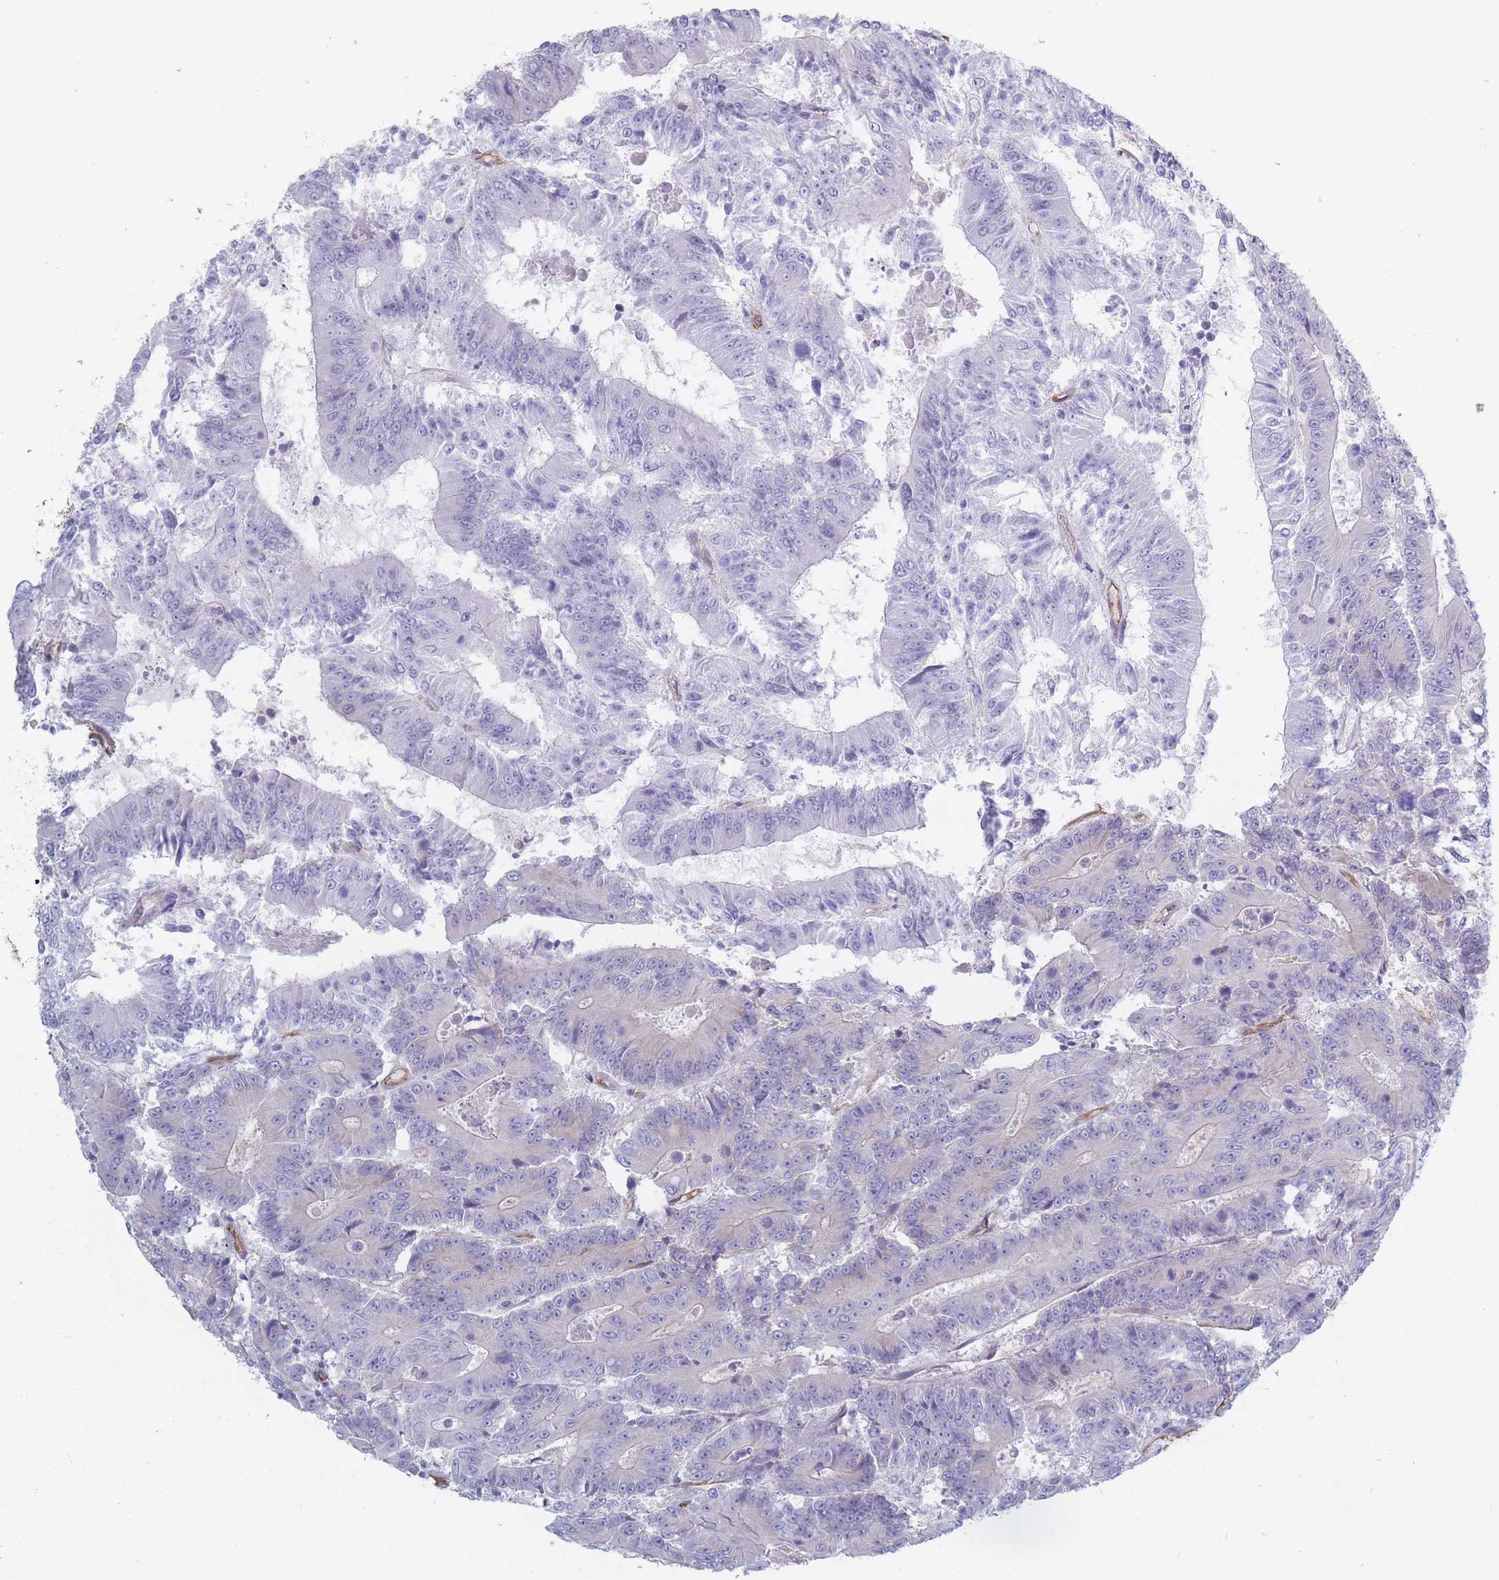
{"staining": {"intensity": "negative", "quantity": "none", "location": "none"}, "tissue": "colorectal cancer", "cell_type": "Tumor cells", "image_type": "cancer", "snomed": [{"axis": "morphology", "description": "Adenocarcinoma, NOS"}, {"axis": "topography", "description": "Colon"}], "caption": "This micrograph is of colorectal cancer stained with IHC to label a protein in brown with the nuclei are counter-stained blue. There is no staining in tumor cells.", "gene": "PLPP1", "patient": {"sex": "male", "age": 83}}